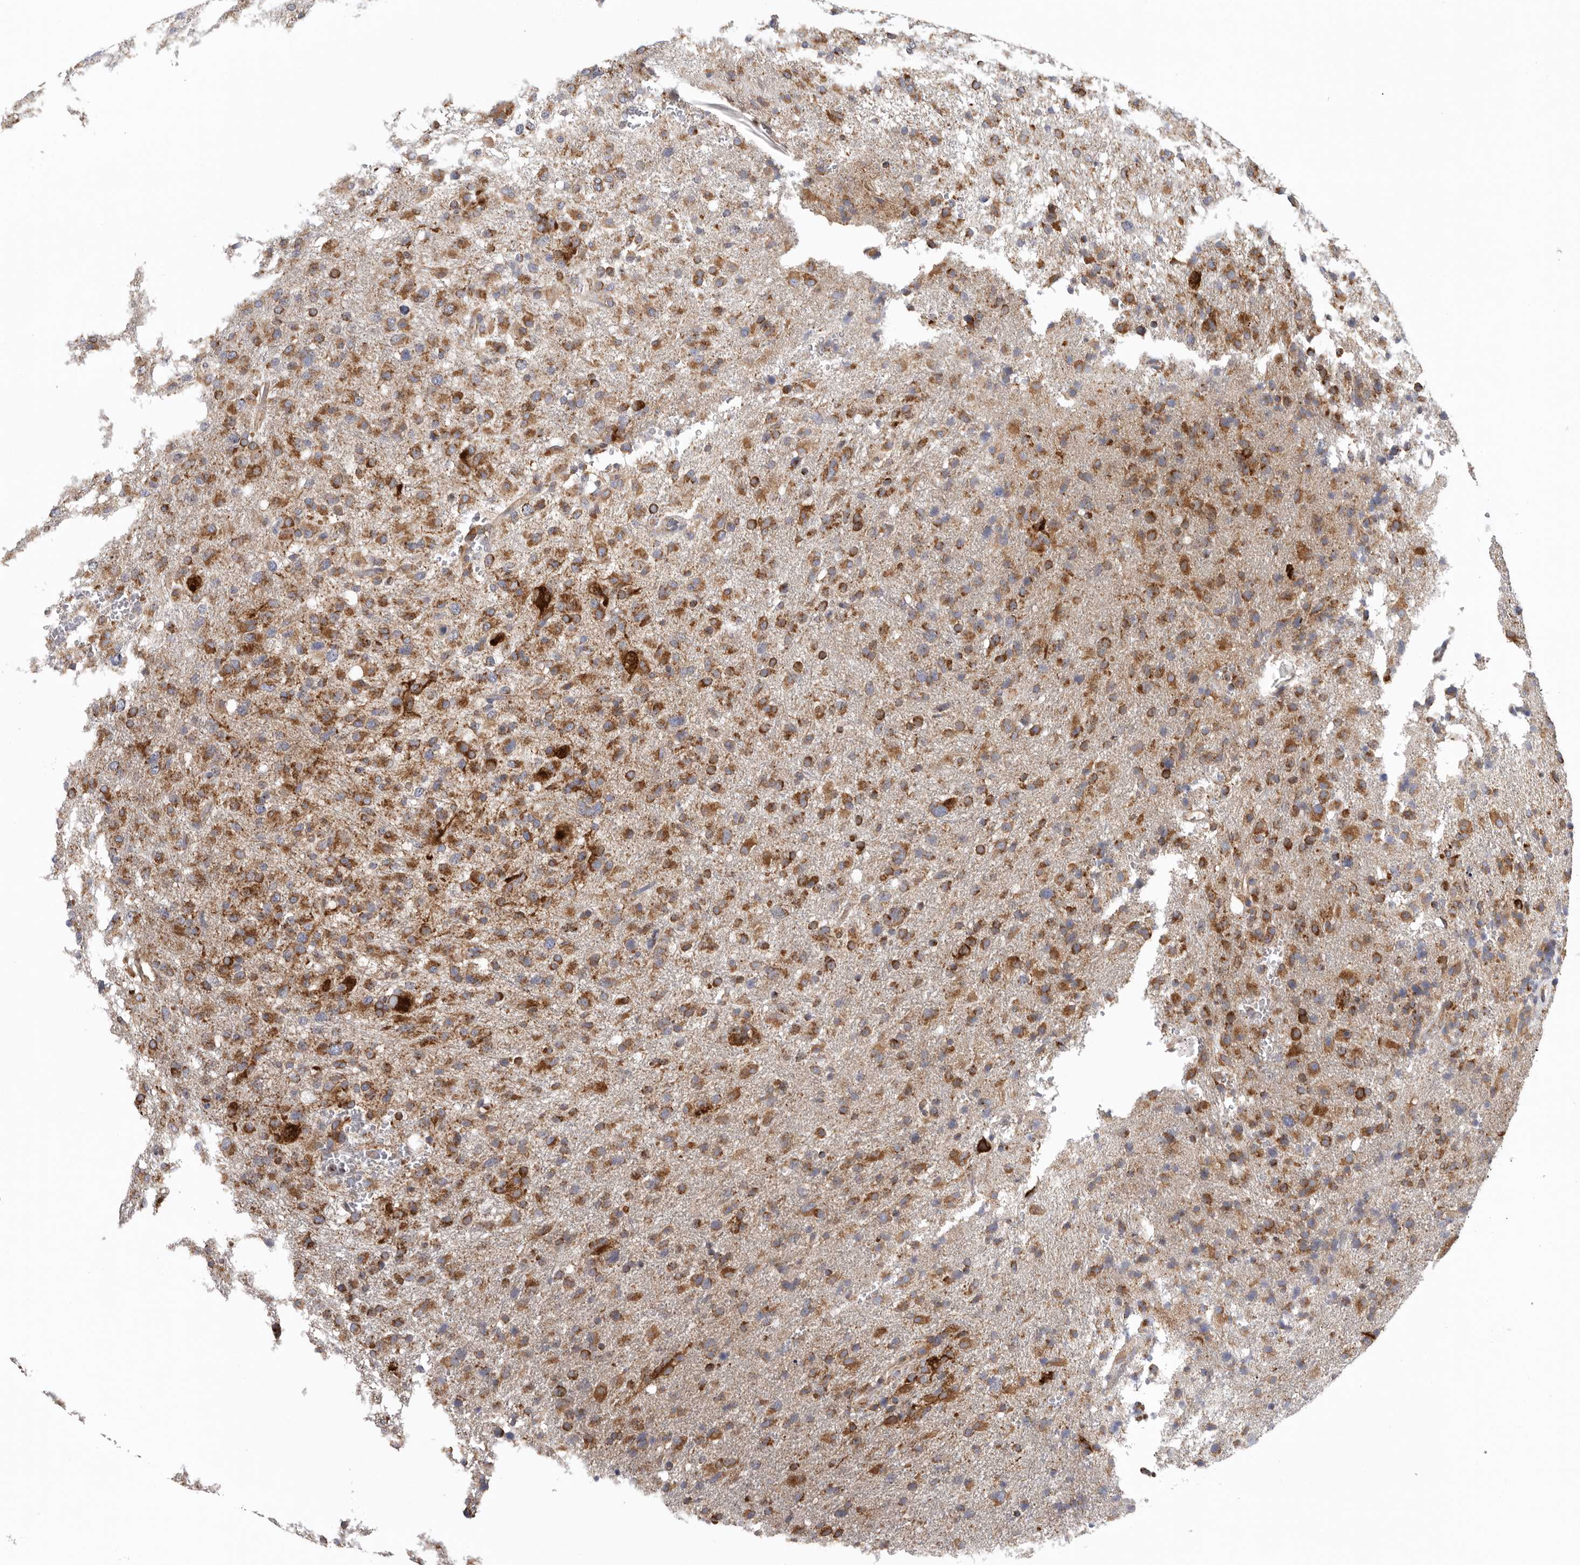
{"staining": {"intensity": "moderate", "quantity": ">75%", "location": "cytoplasmic/membranous"}, "tissue": "glioma", "cell_type": "Tumor cells", "image_type": "cancer", "snomed": [{"axis": "morphology", "description": "Glioma, malignant, High grade"}, {"axis": "topography", "description": "Brain"}], "caption": "Approximately >75% of tumor cells in high-grade glioma (malignant) exhibit moderate cytoplasmic/membranous protein staining as visualized by brown immunohistochemical staining.", "gene": "FKBP8", "patient": {"sex": "female", "age": 57}}